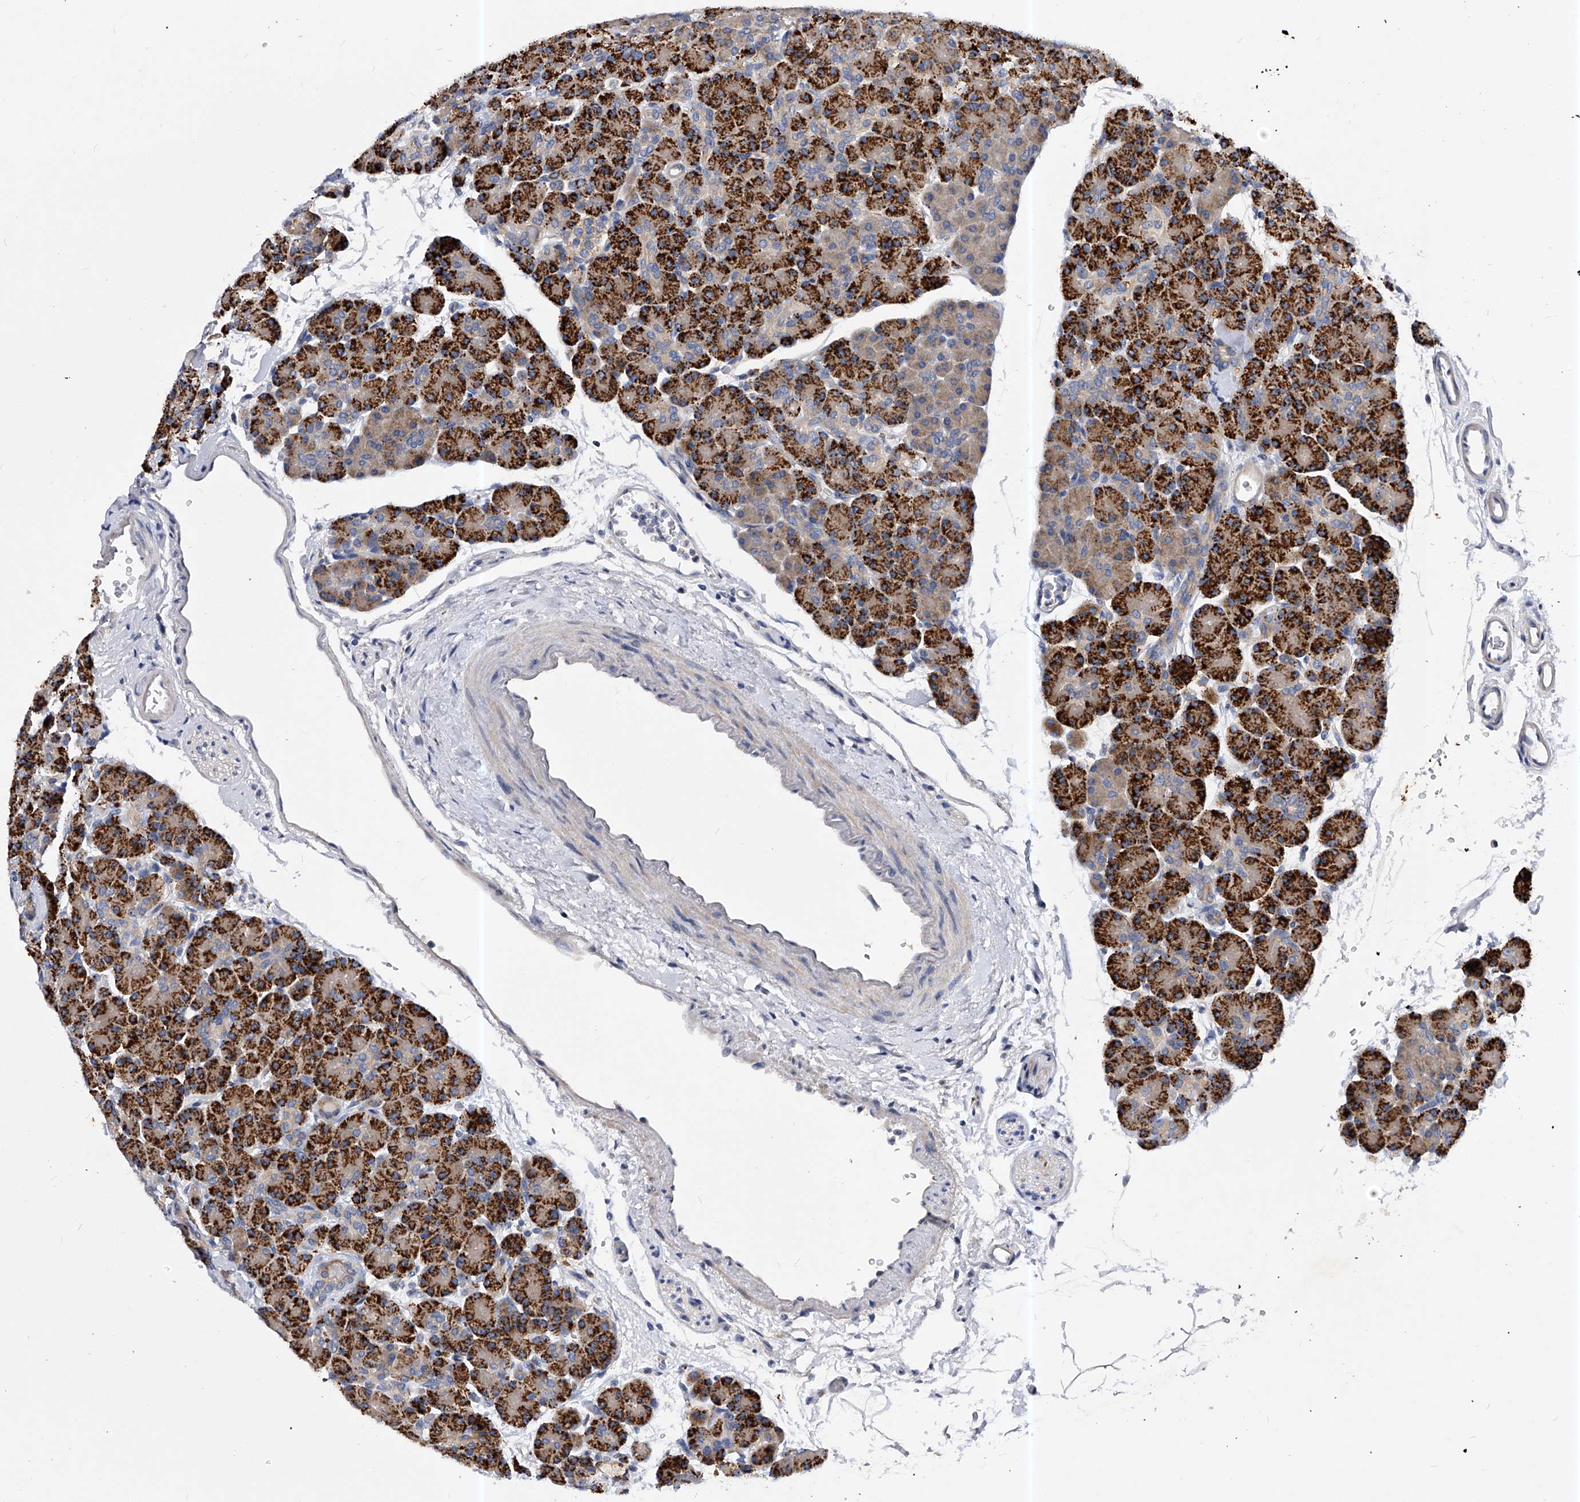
{"staining": {"intensity": "strong", "quantity": "25%-75%", "location": "cytoplasmic/membranous"}, "tissue": "pancreas", "cell_type": "Exocrine glandular cells", "image_type": "normal", "snomed": [{"axis": "morphology", "description": "Normal tissue, NOS"}, {"axis": "topography", "description": "Pancreas"}], "caption": "Immunohistochemistry (IHC) photomicrograph of normal pancreas stained for a protein (brown), which demonstrates high levels of strong cytoplasmic/membranous staining in approximately 25%-75% of exocrine glandular cells.", "gene": "PPP5C", "patient": {"sex": "female", "age": 43}}